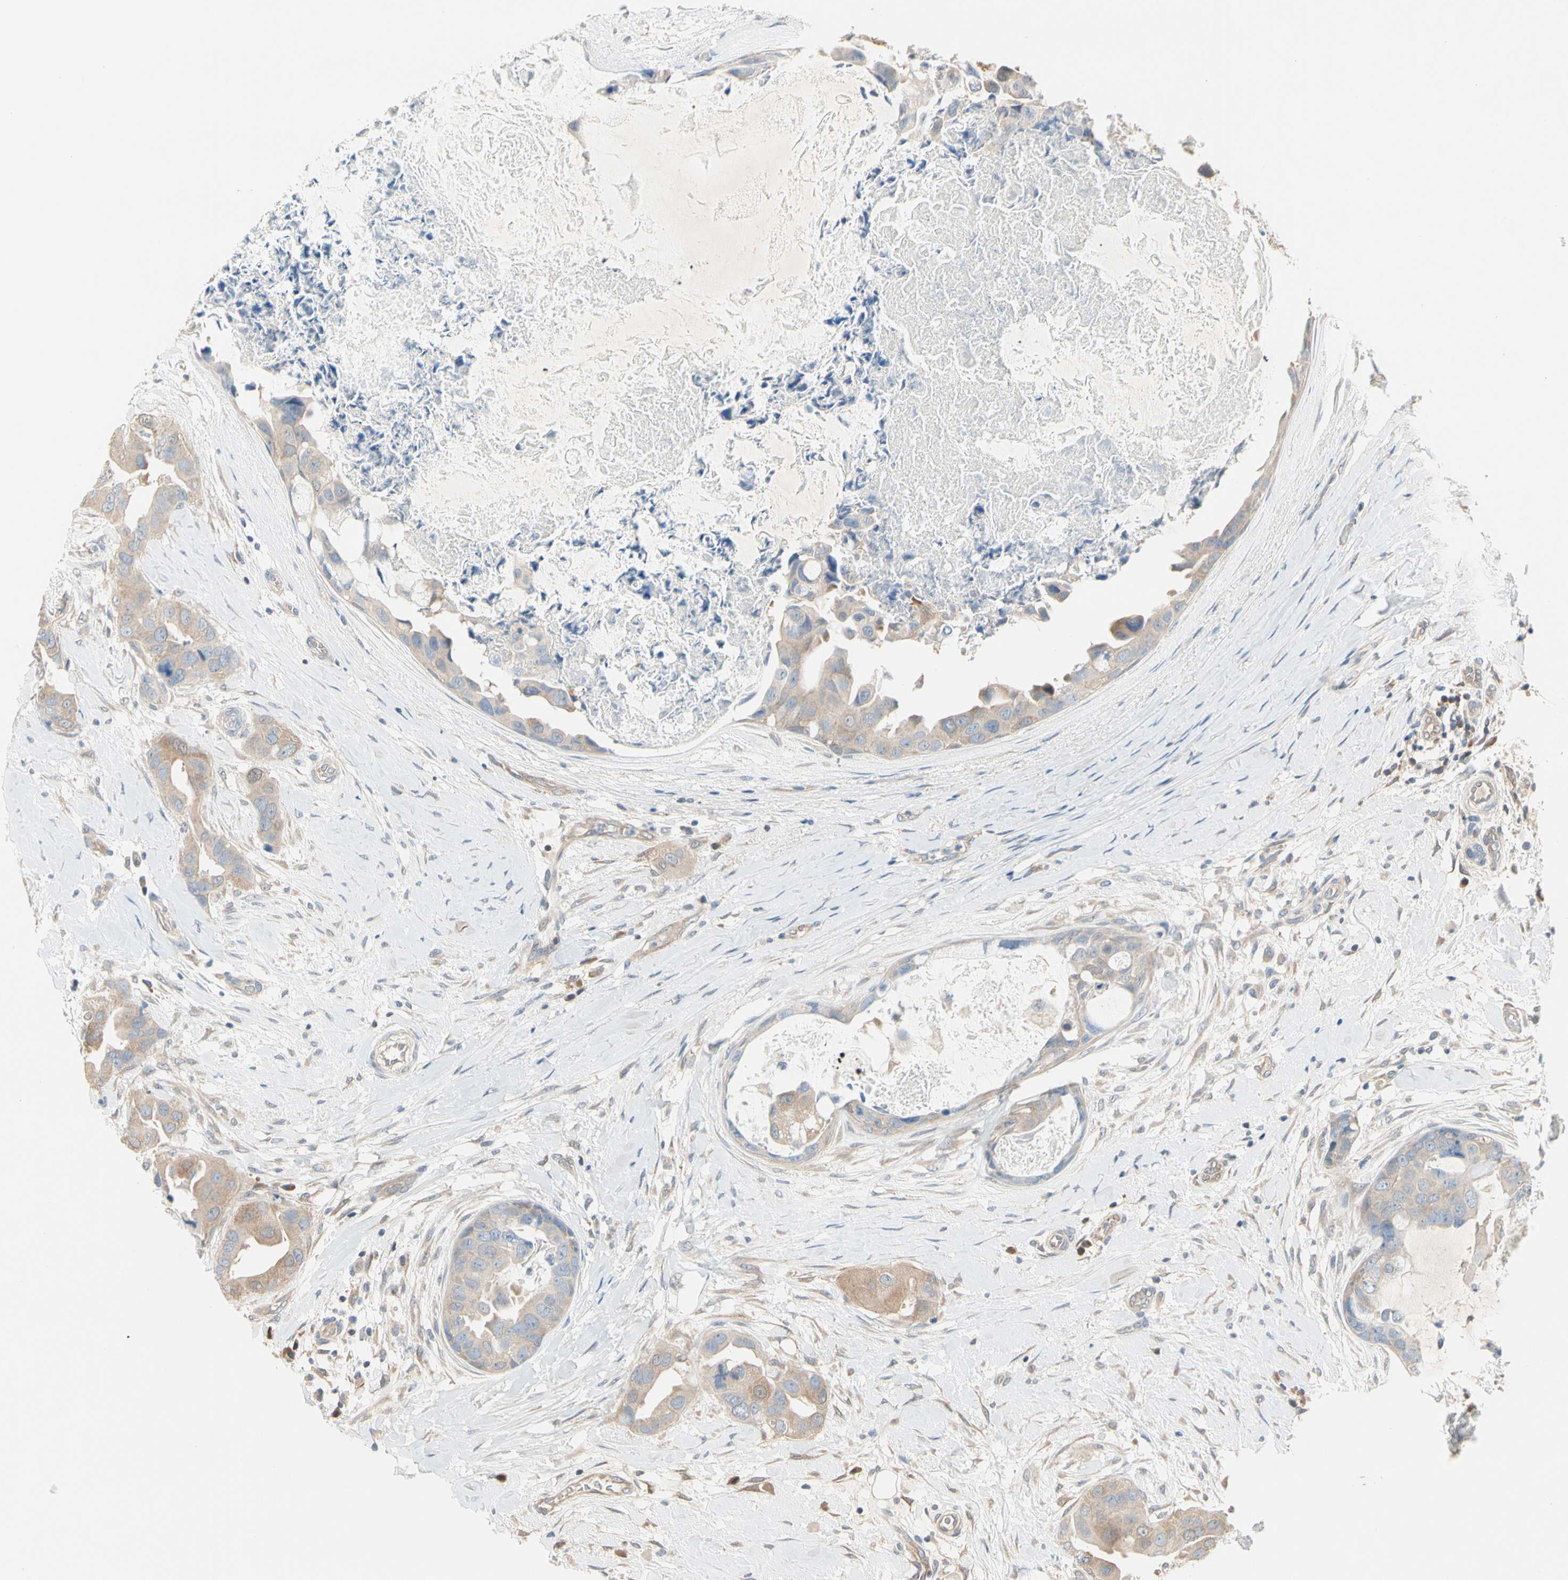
{"staining": {"intensity": "weak", "quantity": ">75%", "location": "cytoplasmic/membranous"}, "tissue": "breast cancer", "cell_type": "Tumor cells", "image_type": "cancer", "snomed": [{"axis": "morphology", "description": "Duct carcinoma"}, {"axis": "topography", "description": "Breast"}], "caption": "Immunohistochemistry photomicrograph of neoplastic tissue: human breast invasive ductal carcinoma stained using IHC demonstrates low levels of weak protein expression localized specifically in the cytoplasmic/membranous of tumor cells, appearing as a cytoplasmic/membranous brown color.", "gene": "MPI", "patient": {"sex": "female", "age": 40}}